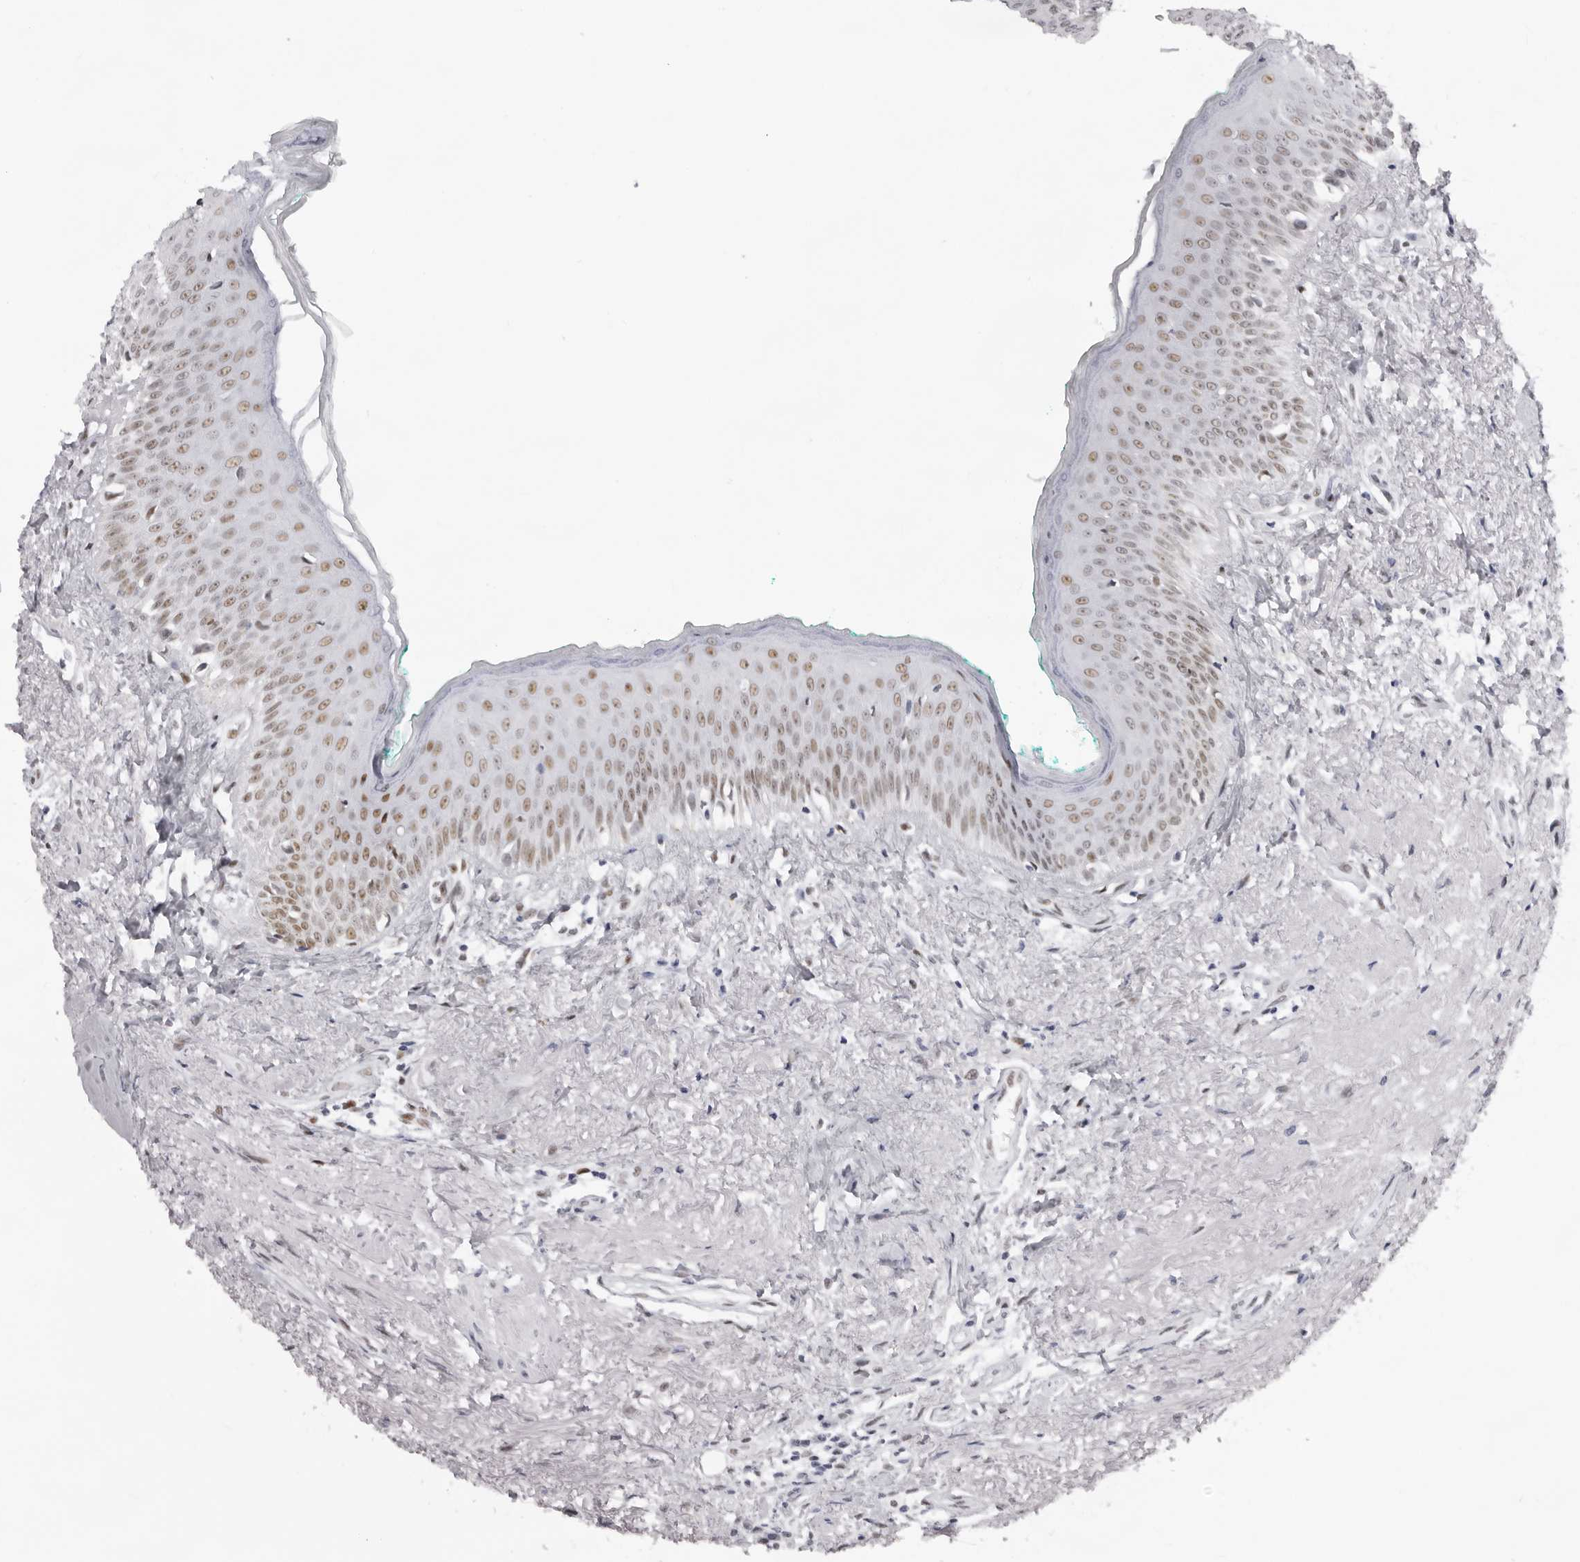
{"staining": {"intensity": "moderate", "quantity": ">75%", "location": "nuclear"}, "tissue": "oral mucosa", "cell_type": "Squamous epithelial cells", "image_type": "normal", "snomed": [{"axis": "morphology", "description": "Normal tissue, NOS"}, {"axis": "topography", "description": "Oral tissue"}], "caption": "This histopathology image exhibits immunohistochemistry (IHC) staining of benign oral mucosa, with medium moderate nuclear staining in about >75% of squamous epithelial cells.", "gene": "IRF2BP2", "patient": {"sex": "female", "age": 70}}